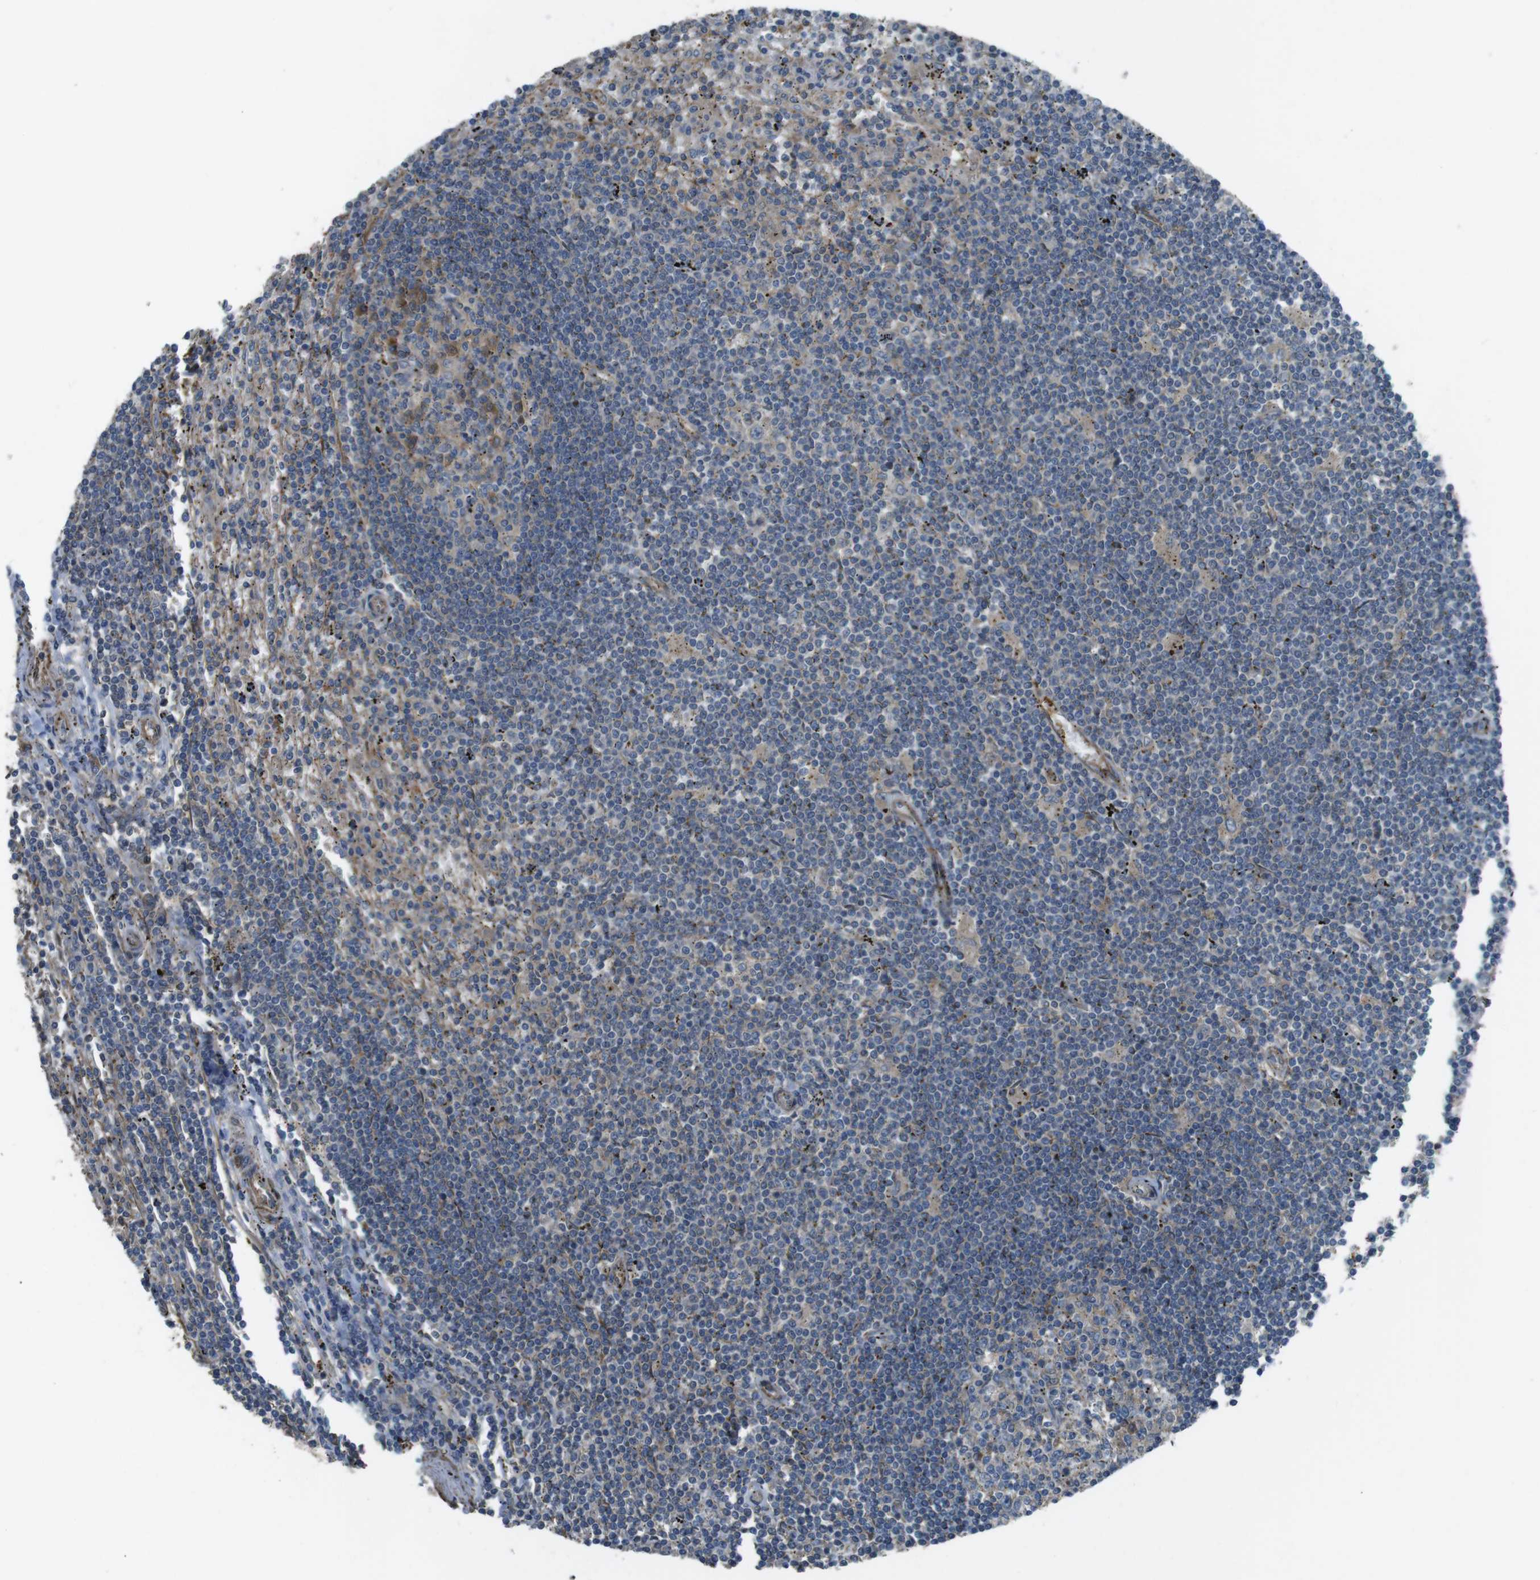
{"staining": {"intensity": "weak", "quantity": "25%-75%", "location": "cytoplasmic/membranous"}, "tissue": "lymphoma", "cell_type": "Tumor cells", "image_type": "cancer", "snomed": [{"axis": "morphology", "description": "Malignant lymphoma, non-Hodgkin's type, Low grade"}, {"axis": "topography", "description": "Spleen"}], "caption": "Immunohistochemical staining of human malignant lymphoma, non-Hodgkin's type (low-grade) shows weak cytoplasmic/membranous protein positivity in about 25%-75% of tumor cells.", "gene": "FUT2", "patient": {"sex": "male", "age": 76}}